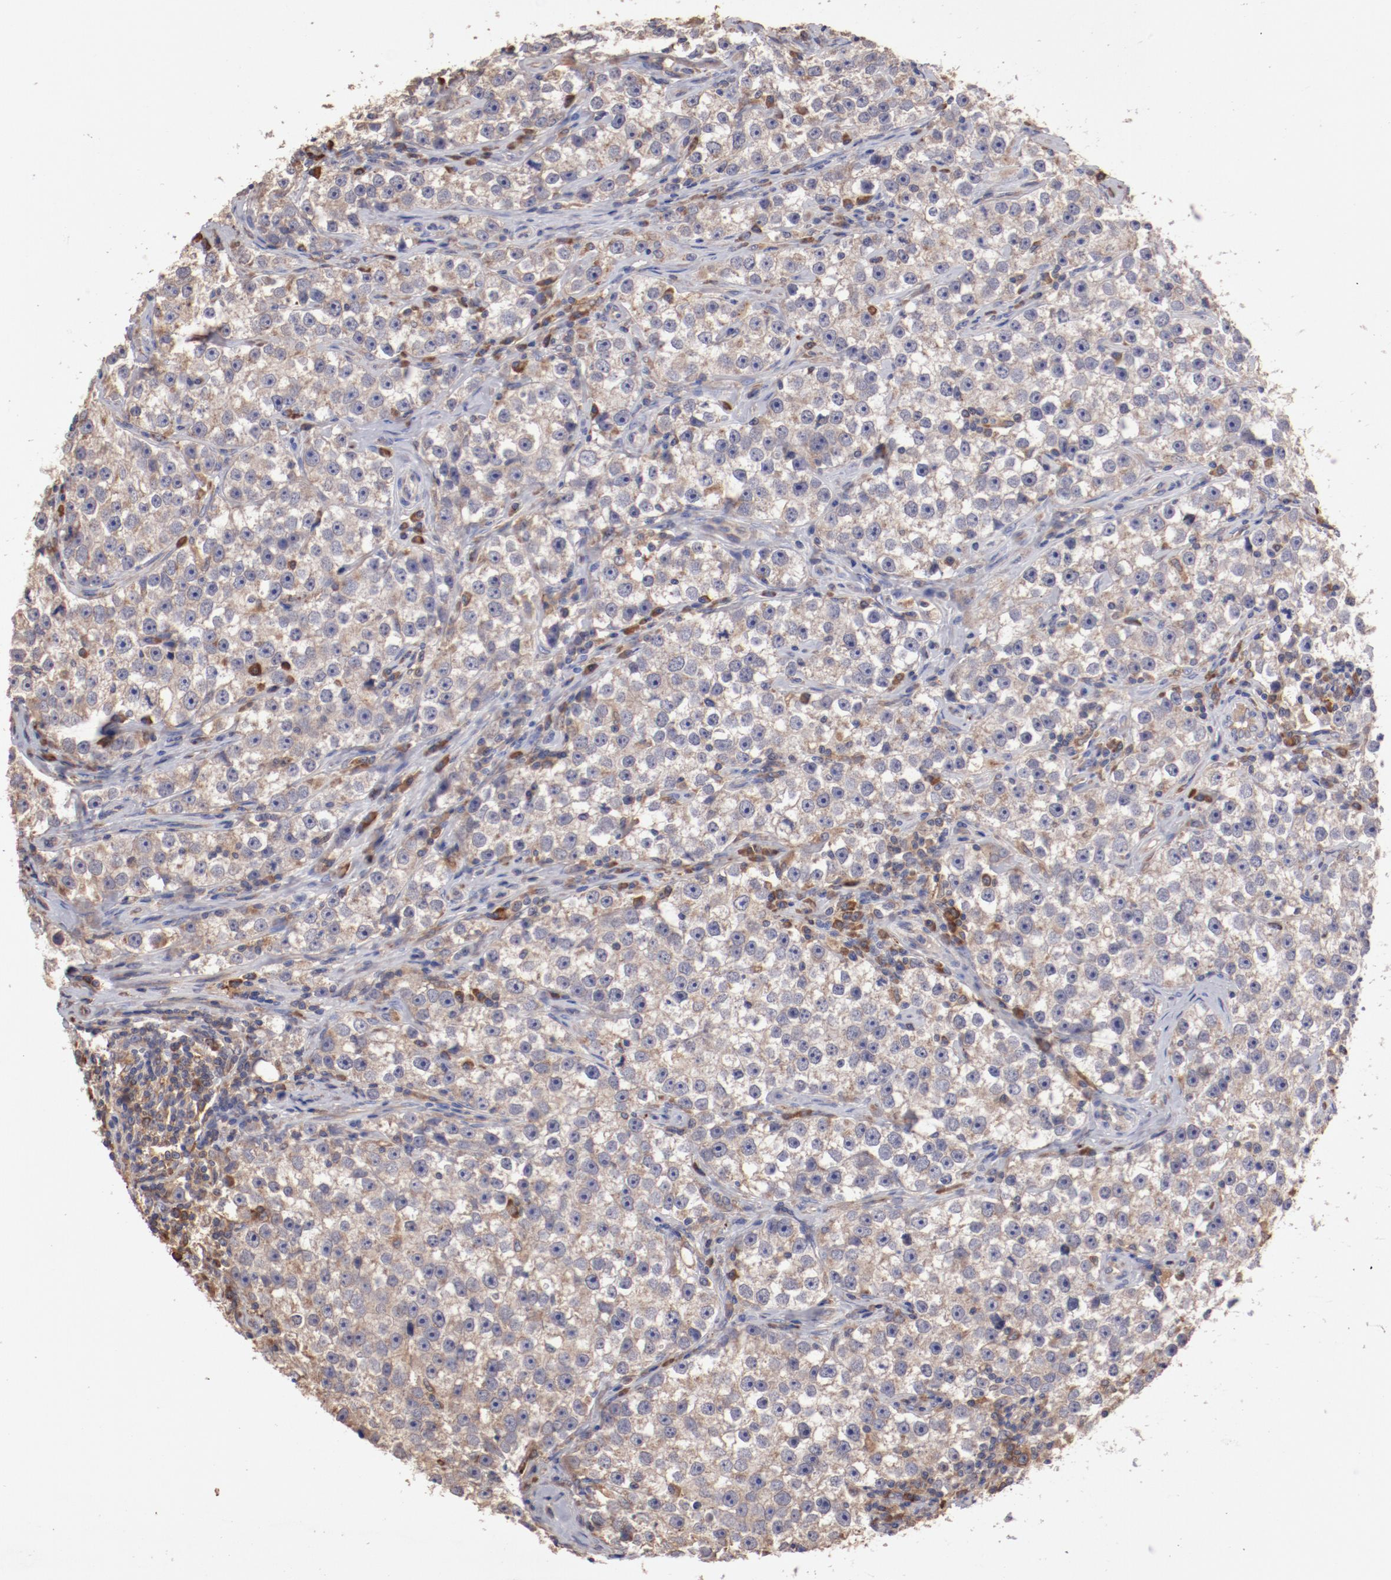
{"staining": {"intensity": "weak", "quantity": "25%-75%", "location": "cytoplasmic/membranous"}, "tissue": "testis cancer", "cell_type": "Tumor cells", "image_type": "cancer", "snomed": [{"axis": "morphology", "description": "Seminoma, NOS"}, {"axis": "topography", "description": "Testis"}], "caption": "High-power microscopy captured an immunohistochemistry (IHC) histopathology image of testis seminoma, revealing weak cytoplasmic/membranous staining in approximately 25%-75% of tumor cells.", "gene": "NFKBIE", "patient": {"sex": "male", "age": 32}}